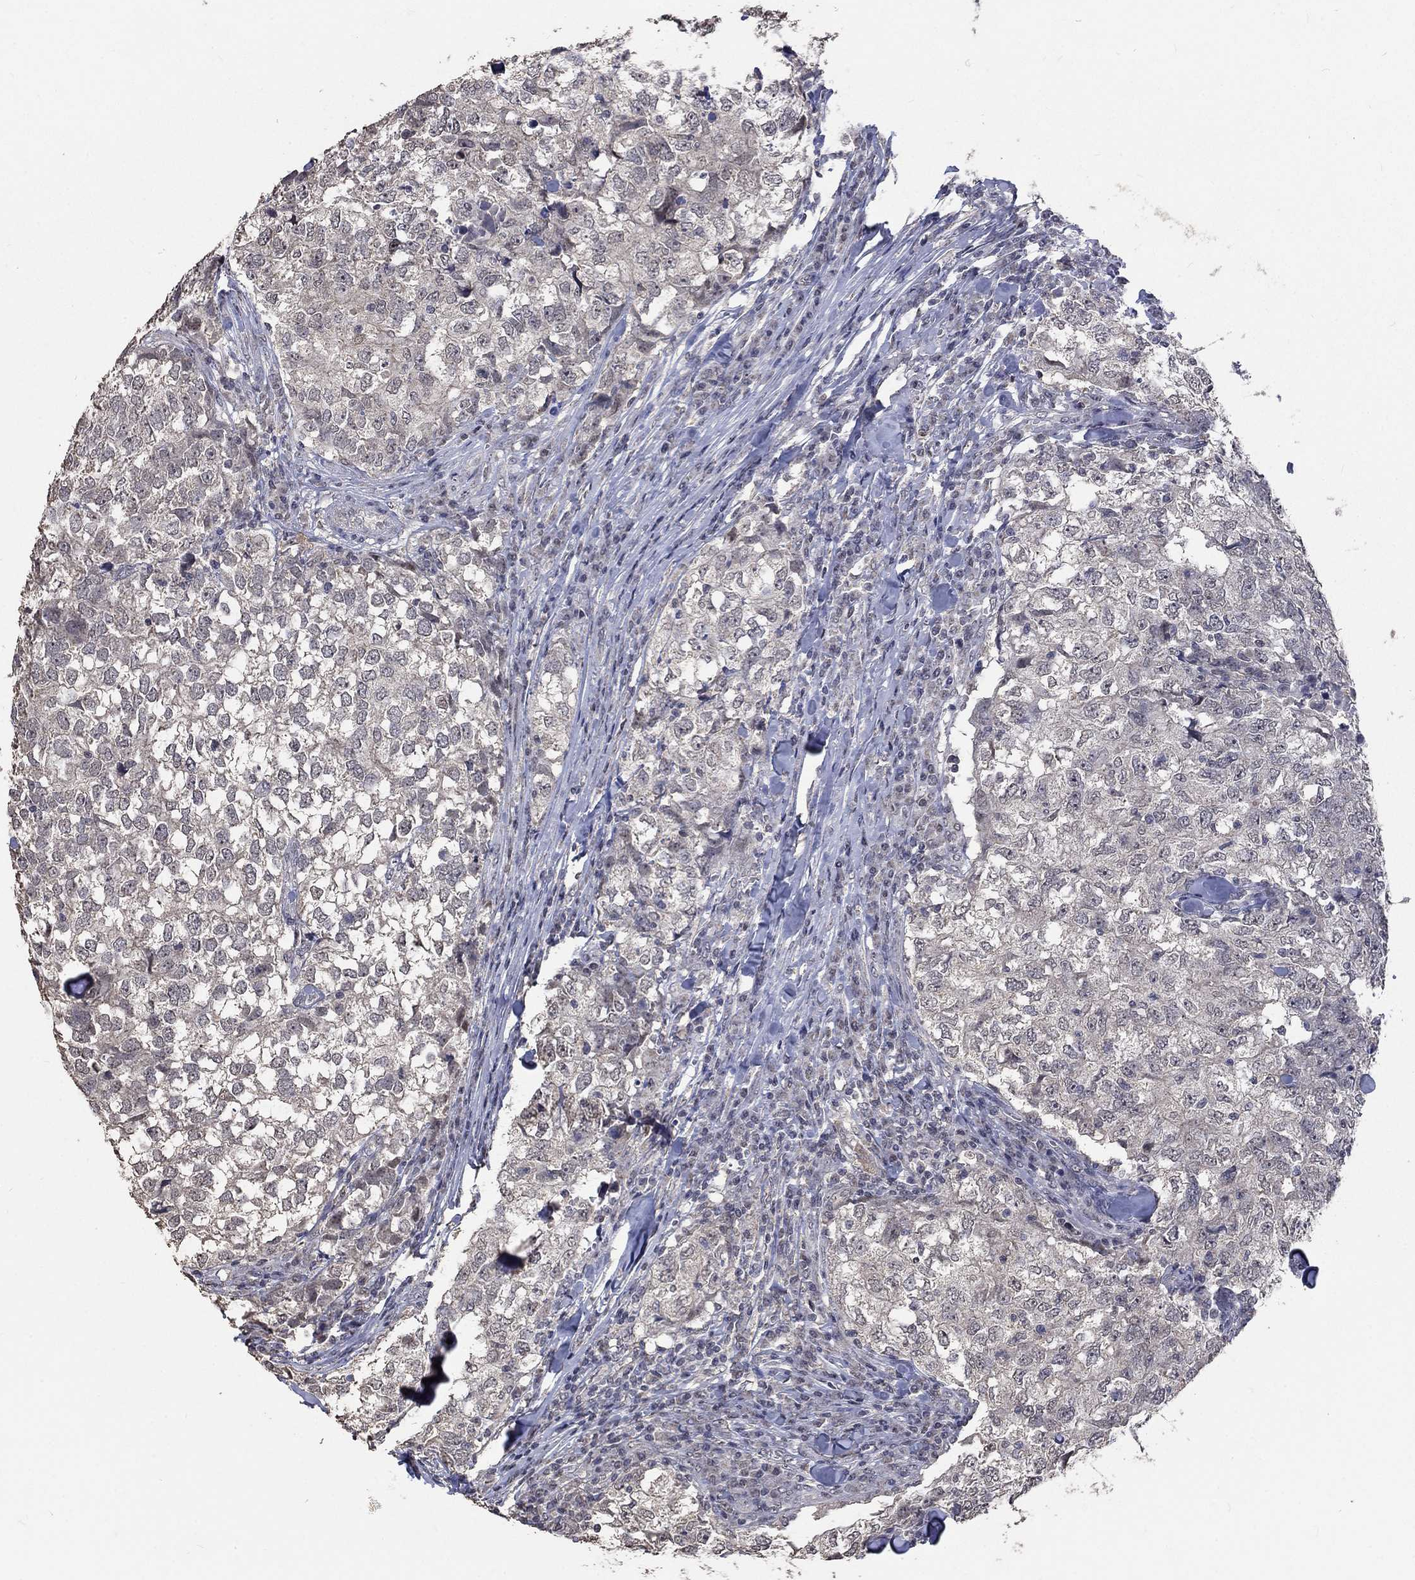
{"staining": {"intensity": "negative", "quantity": "none", "location": "none"}, "tissue": "breast cancer", "cell_type": "Tumor cells", "image_type": "cancer", "snomed": [{"axis": "morphology", "description": "Duct carcinoma"}, {"axis": "topography", "description": "Breast"}], "caption": "Immunohistochemical staining of human breast intraductal carcinoma exhibits no significant positivity in tumor cells.", "gene": "SPATA33", "patient": {"sex": "female", "age": 30}}